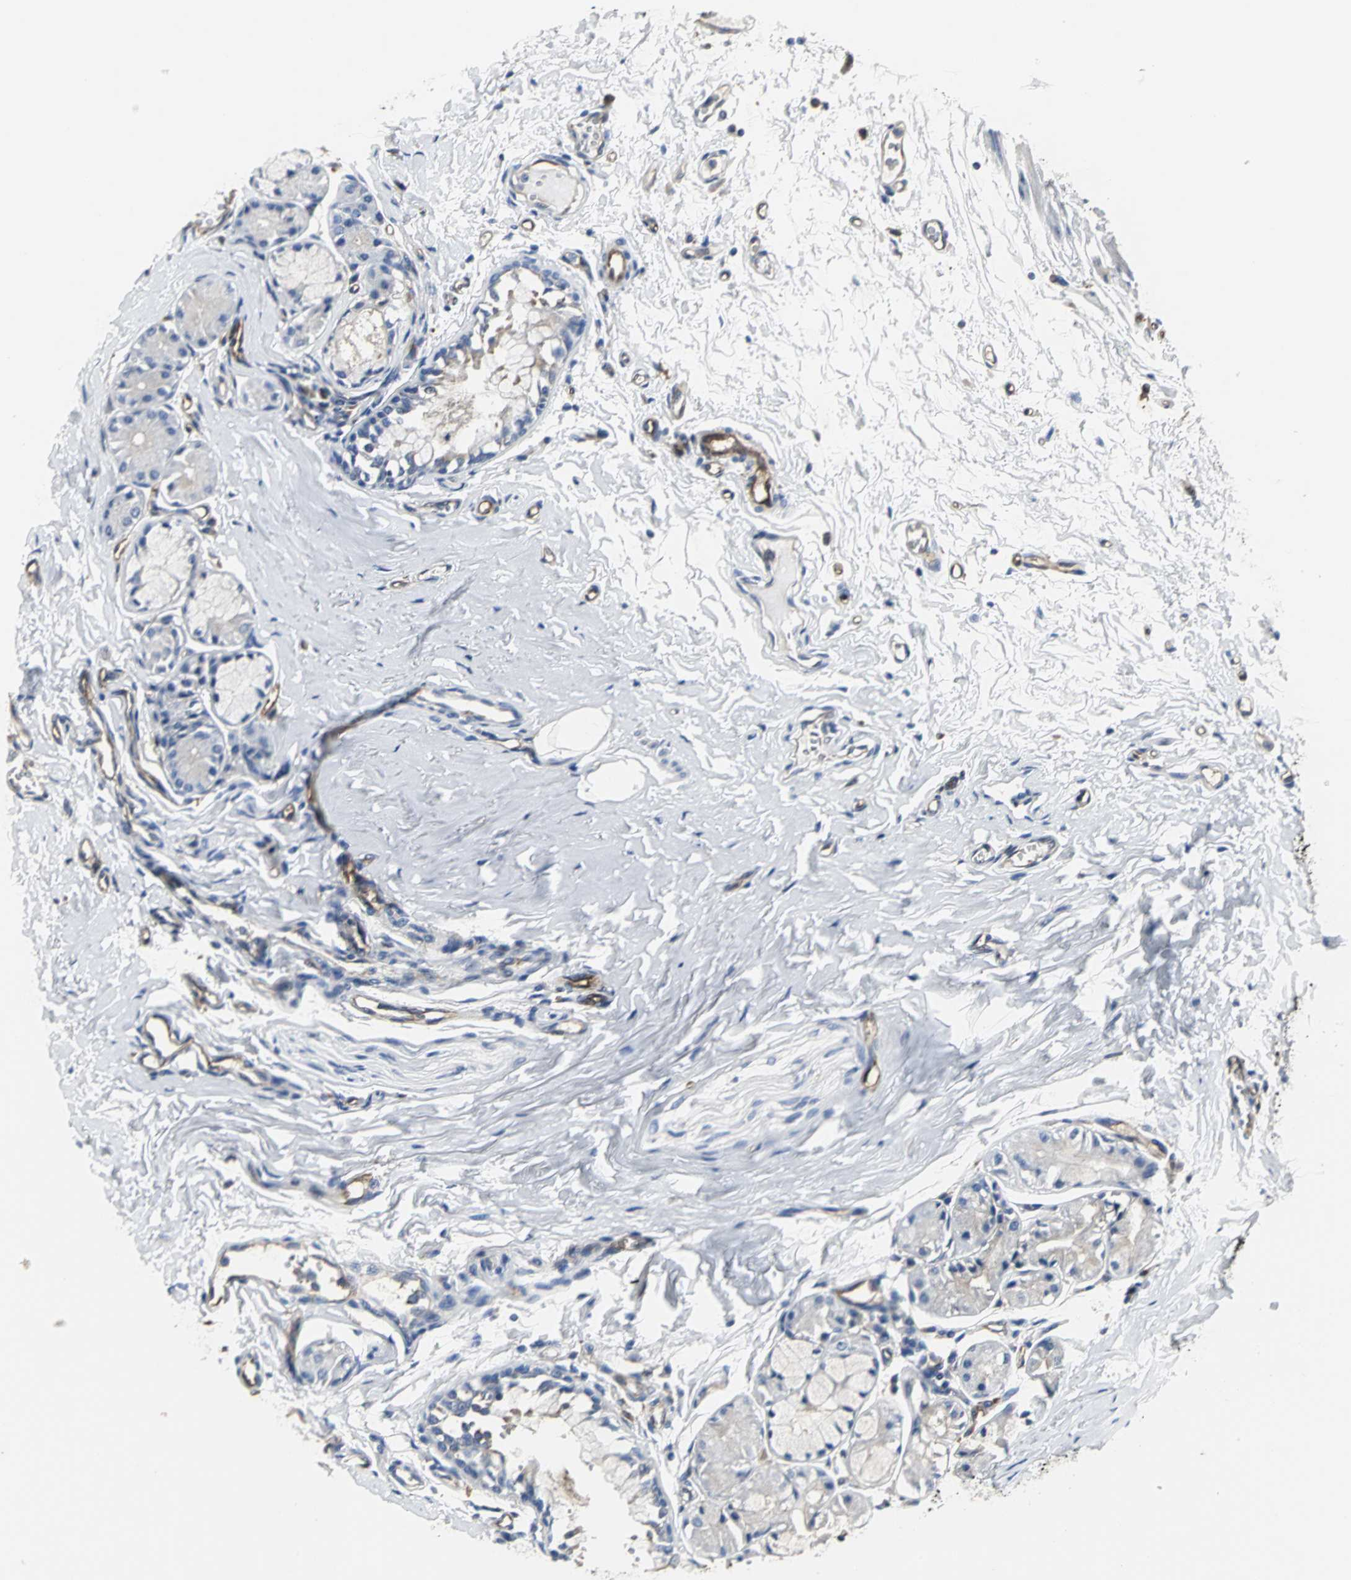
{"staining": {"intensity": "strong", "quantity": ">75%", "location": "cytoplasmic/membranous"}, "tissue": "bronchus", "cell_type": "Respiratory epithelial cells", "image_type": "normal", "snomed": [{"axis": "morphology", "description": "Normal tissue, NOS"}, {"axis": "topography", "description": "Bronchus"}, {"axis": "topography", "description": "Lung"}], "caption": "IHC histopathology image of normal bronchus: bronchus stained using IHC displays high levels of strong protein expression localized specifically in the cytoplasmic/membranous of respiratory epithelial cells, appearing as a cytoplasmic/membranous brown color.", "gene": "CHRNB1", "patient": {"sex": "female", "age": 56}}